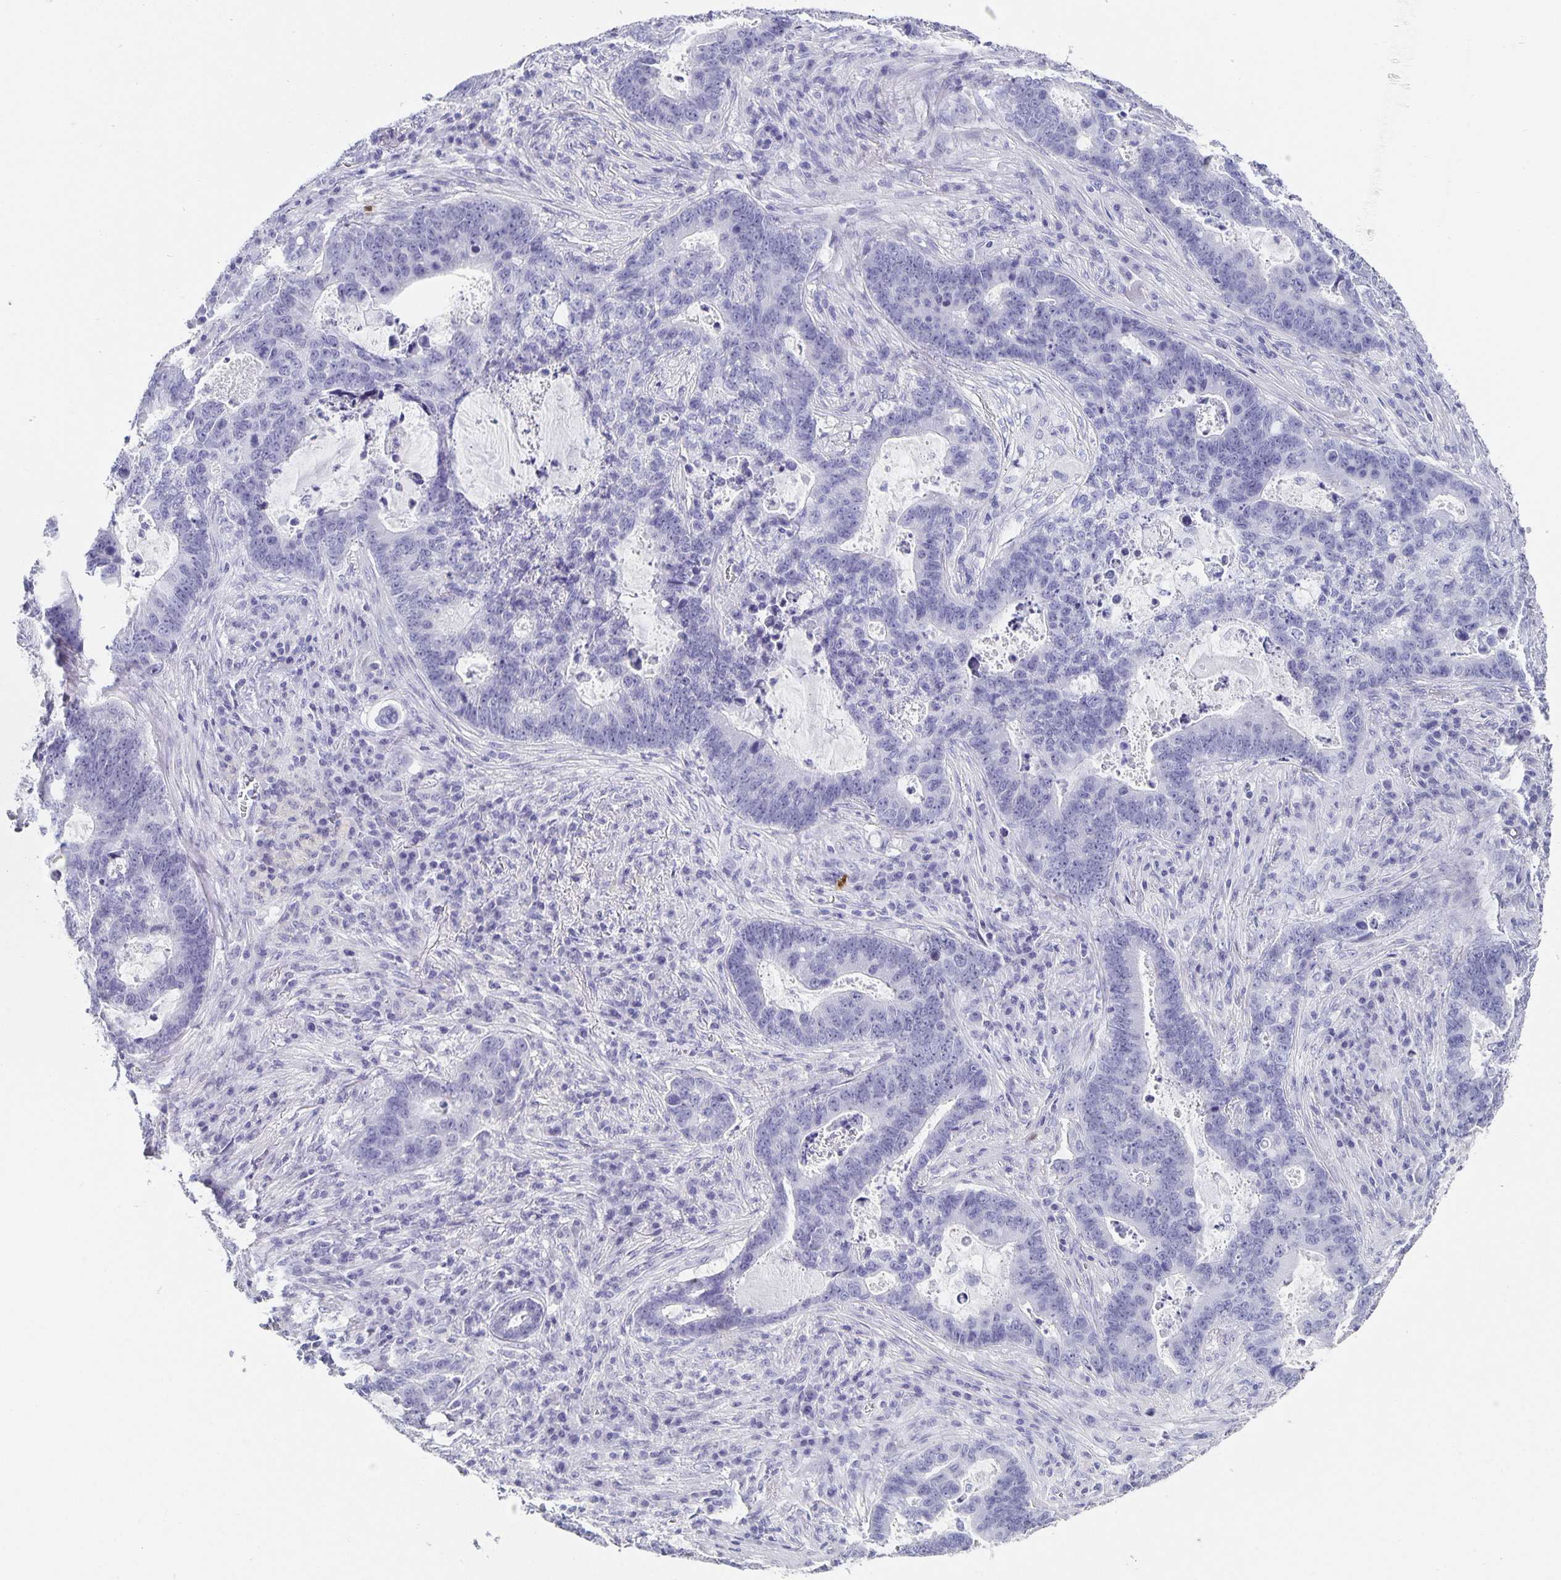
{"staining": {"intensity": "negative", "quantity": "none", "location": "none"}, "tissue": "lung cancer", "cell_type": "Tumor cells", "image_type": "cancer", "snomed": [{"axis": "morphology", "description": "Aneuploidy"}, {"axis": "morphology", "description": "Adenocarcinoma, NOS"}, {"axis": "morphology", "description": "Adenocarcinoma primary or metastatic"}, {"axis": "topography", "description": "Lung"}], "caption": "Lung cancer was stained to show a protein in brown. There is no significant expression in tumor cells. (Stains: DAB (3,3'-diaminobenzidine) immunohistochemistry (IHC) with hematoxylin counter stain, Microscopy: brightfield microscopy at high magnification).", "gene": "CHGA", "patient": {"sex": "female", "age": 75}}